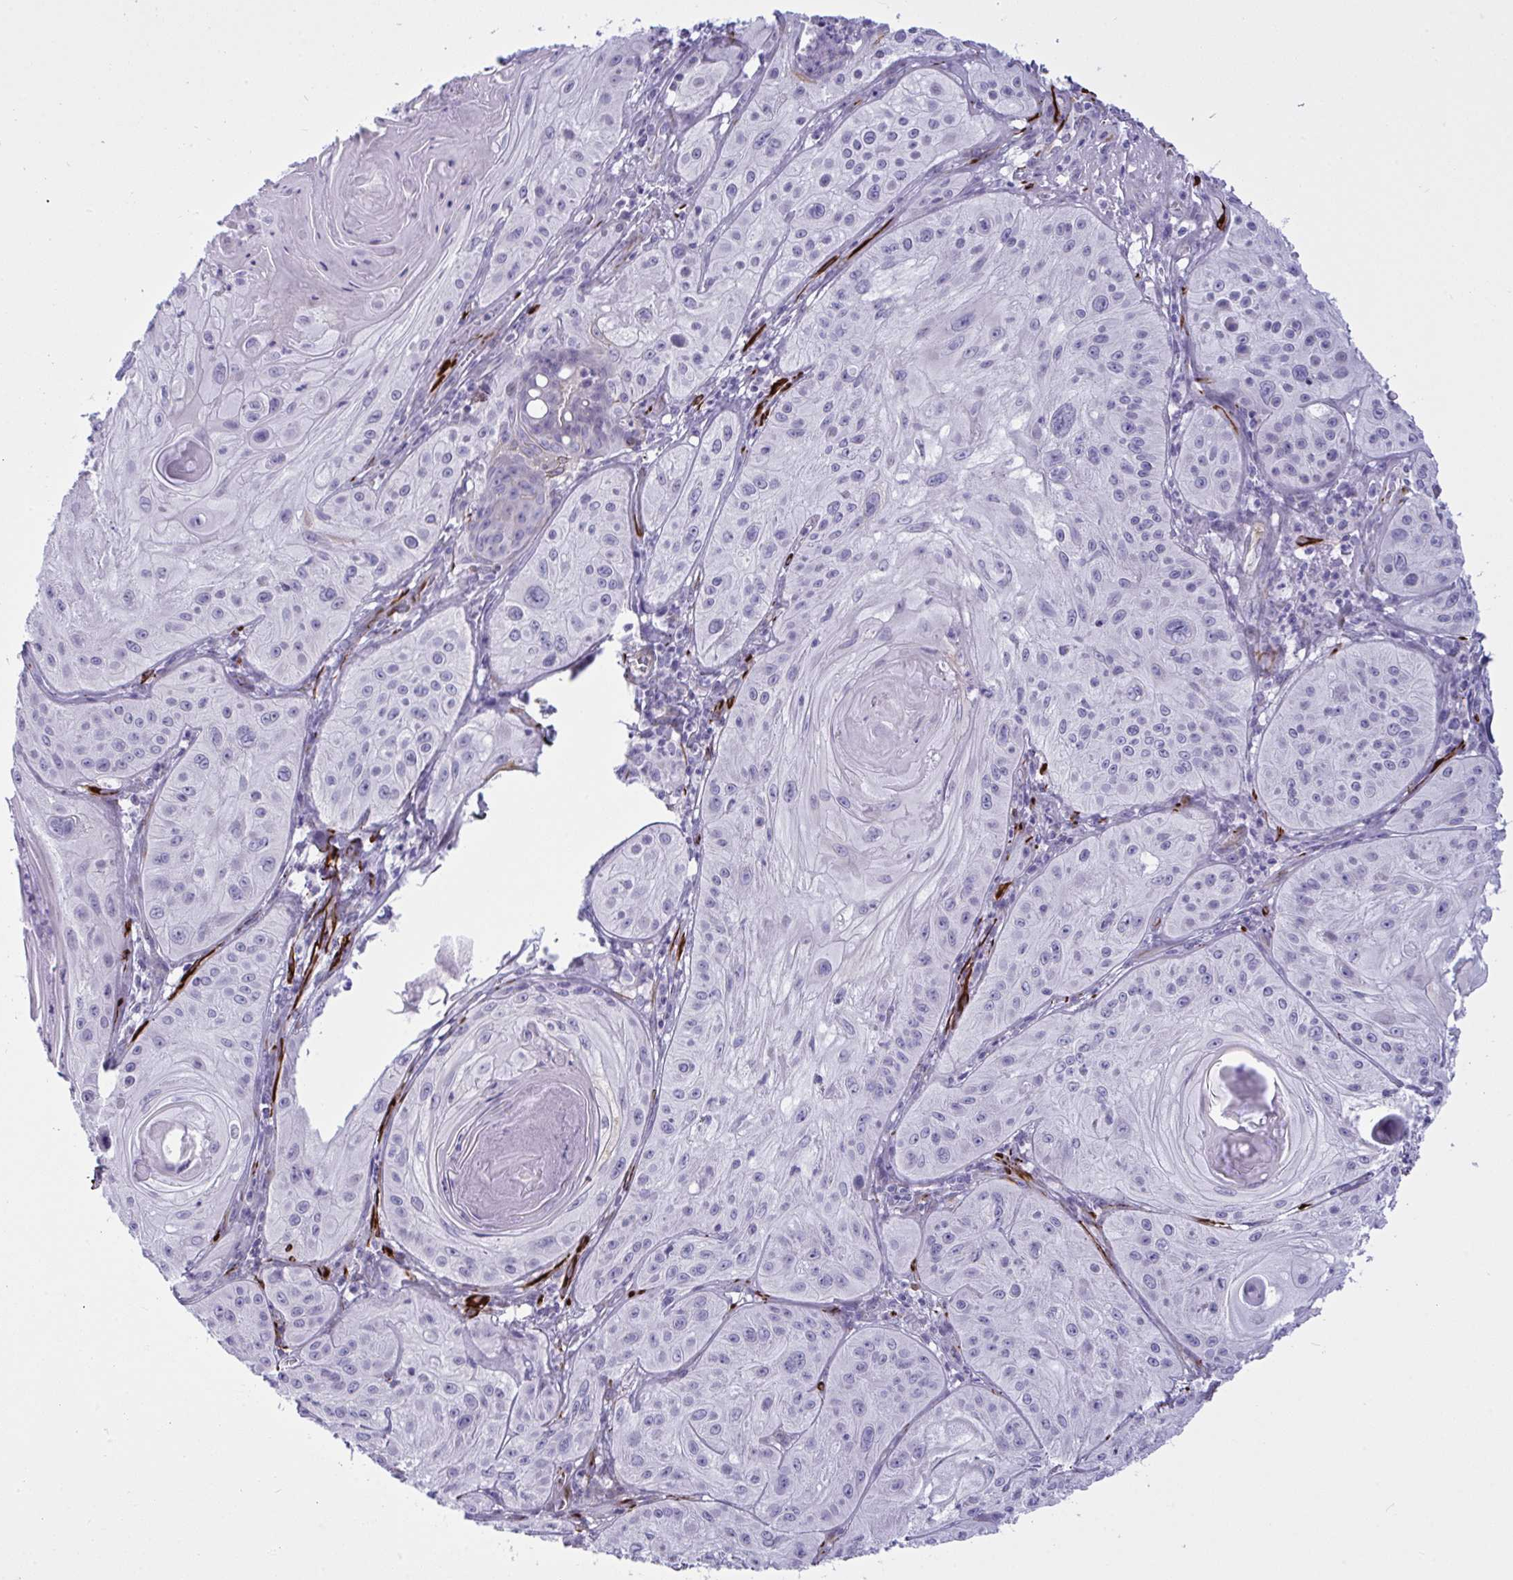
{"staining": {"intensity": "negative", "quantity": "none", "location": "none"}, "tissue": "skin cancer", "cell_type": "Tumor cells", "image_type": "cancer", "snomed": [{"axis": "morphology", "description": "Squamous cell carcinoma, NOS"}, {"axis": "topography", "description": "Skin"}], "caption": "Tumor cells are negative for protein expression in human skin cancer (squamous cell carcinoma).", "gene": "SLC35B1", "patient": {"sex": "male", "age": 85}}